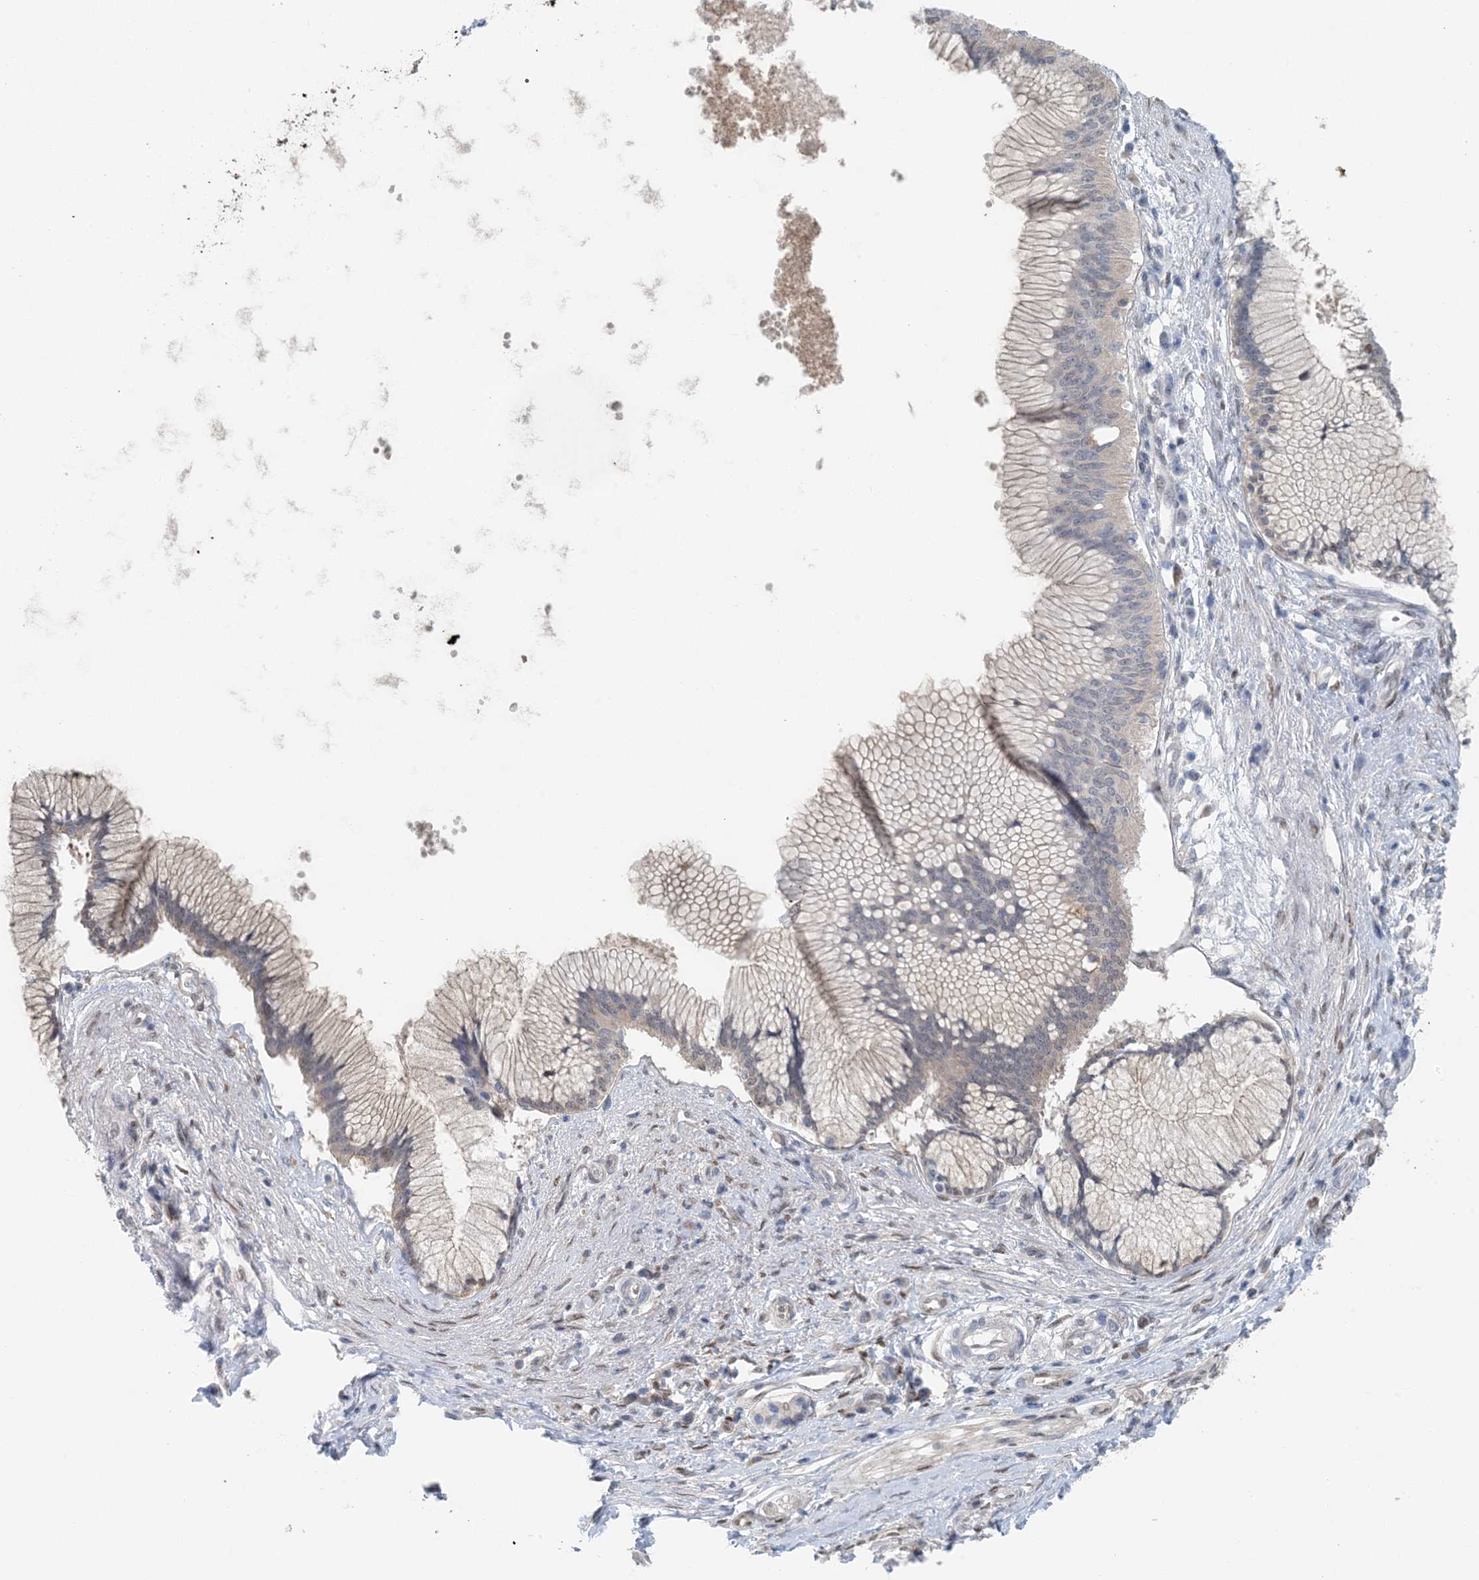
{"staining": {"intensity": "moderate", "quantity": "<25%", "location": "nuclear"}, "tissue": "pancreatic cancer", "cell_type": "Tumor cells", "image_type": "cancer", "snomed": [{"axis": "morphology", "description": "Adenocarcinoma, NOS"}, {"axis": "topography", "description": "Pancreas"}], "caption": "Protein staining by immunohistochemistry (IHC) reveals moderate nuclear positivity in approximately <25% of tumor cells in pancreatic cancer. The staining is performed using DAB brown chromogen to label protein expression. The nuclei are counter-stained blue using hematoxylin.", "gene": "HIKESHI", "patient": {"sex": "male", "age": 68}}